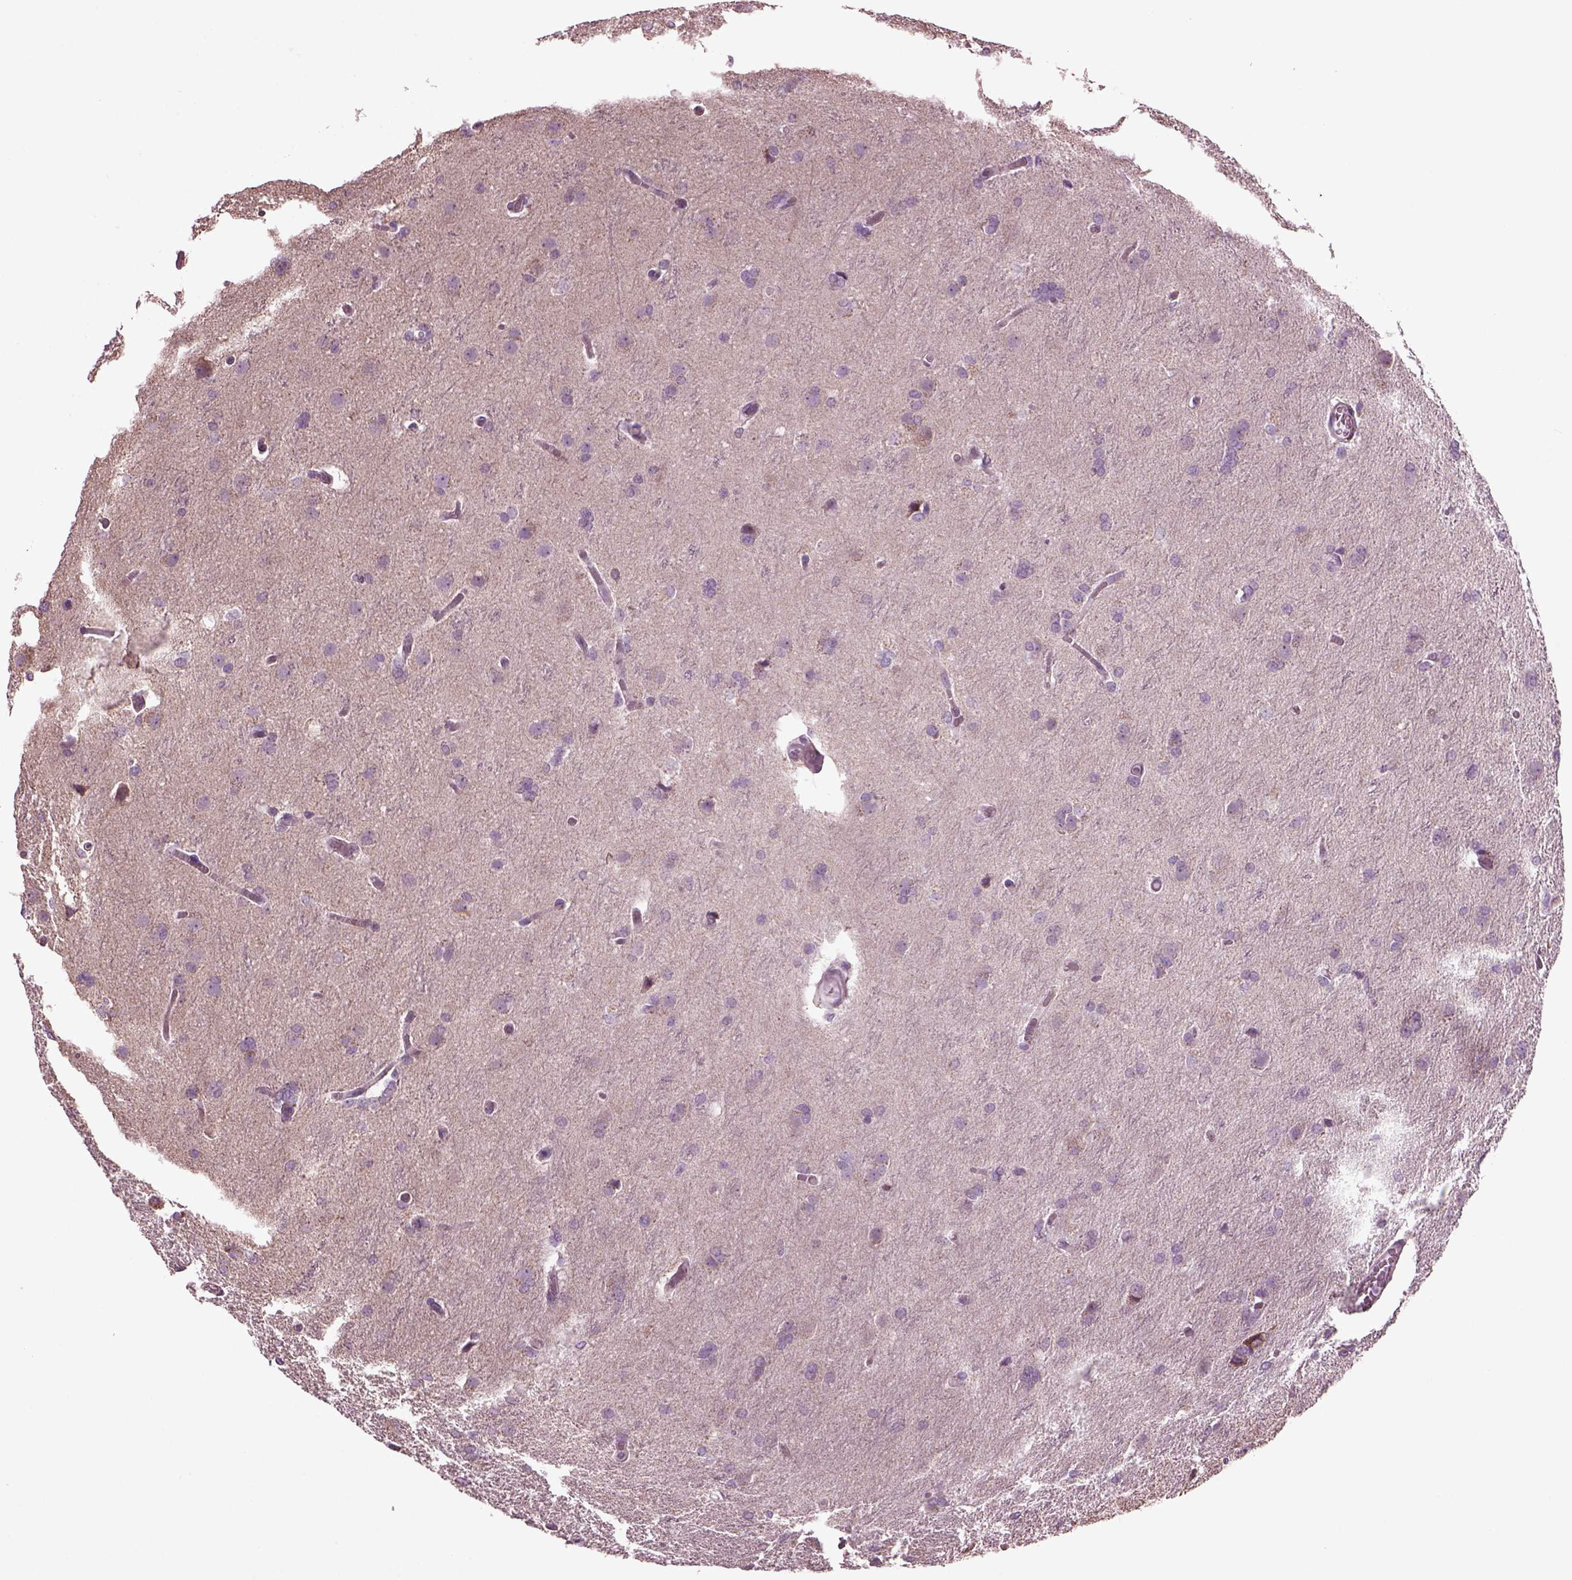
{"staining": {"intensity": "negative", "quantity": "none", "location": "none"}, "tissue": "glioma", "cell_type": "Tumor cells", "image_type": "cancer", "snomed": [{"axis": "morphology", "description": "Glioma, malignant, High grade"}, {"axis": "topography", "description": "Brain"}], "caption": "IHC of glioma displays no positivity in tumor cells.", "gene": "SPATA7", "patient": {"sex": "male", "age": 68}}